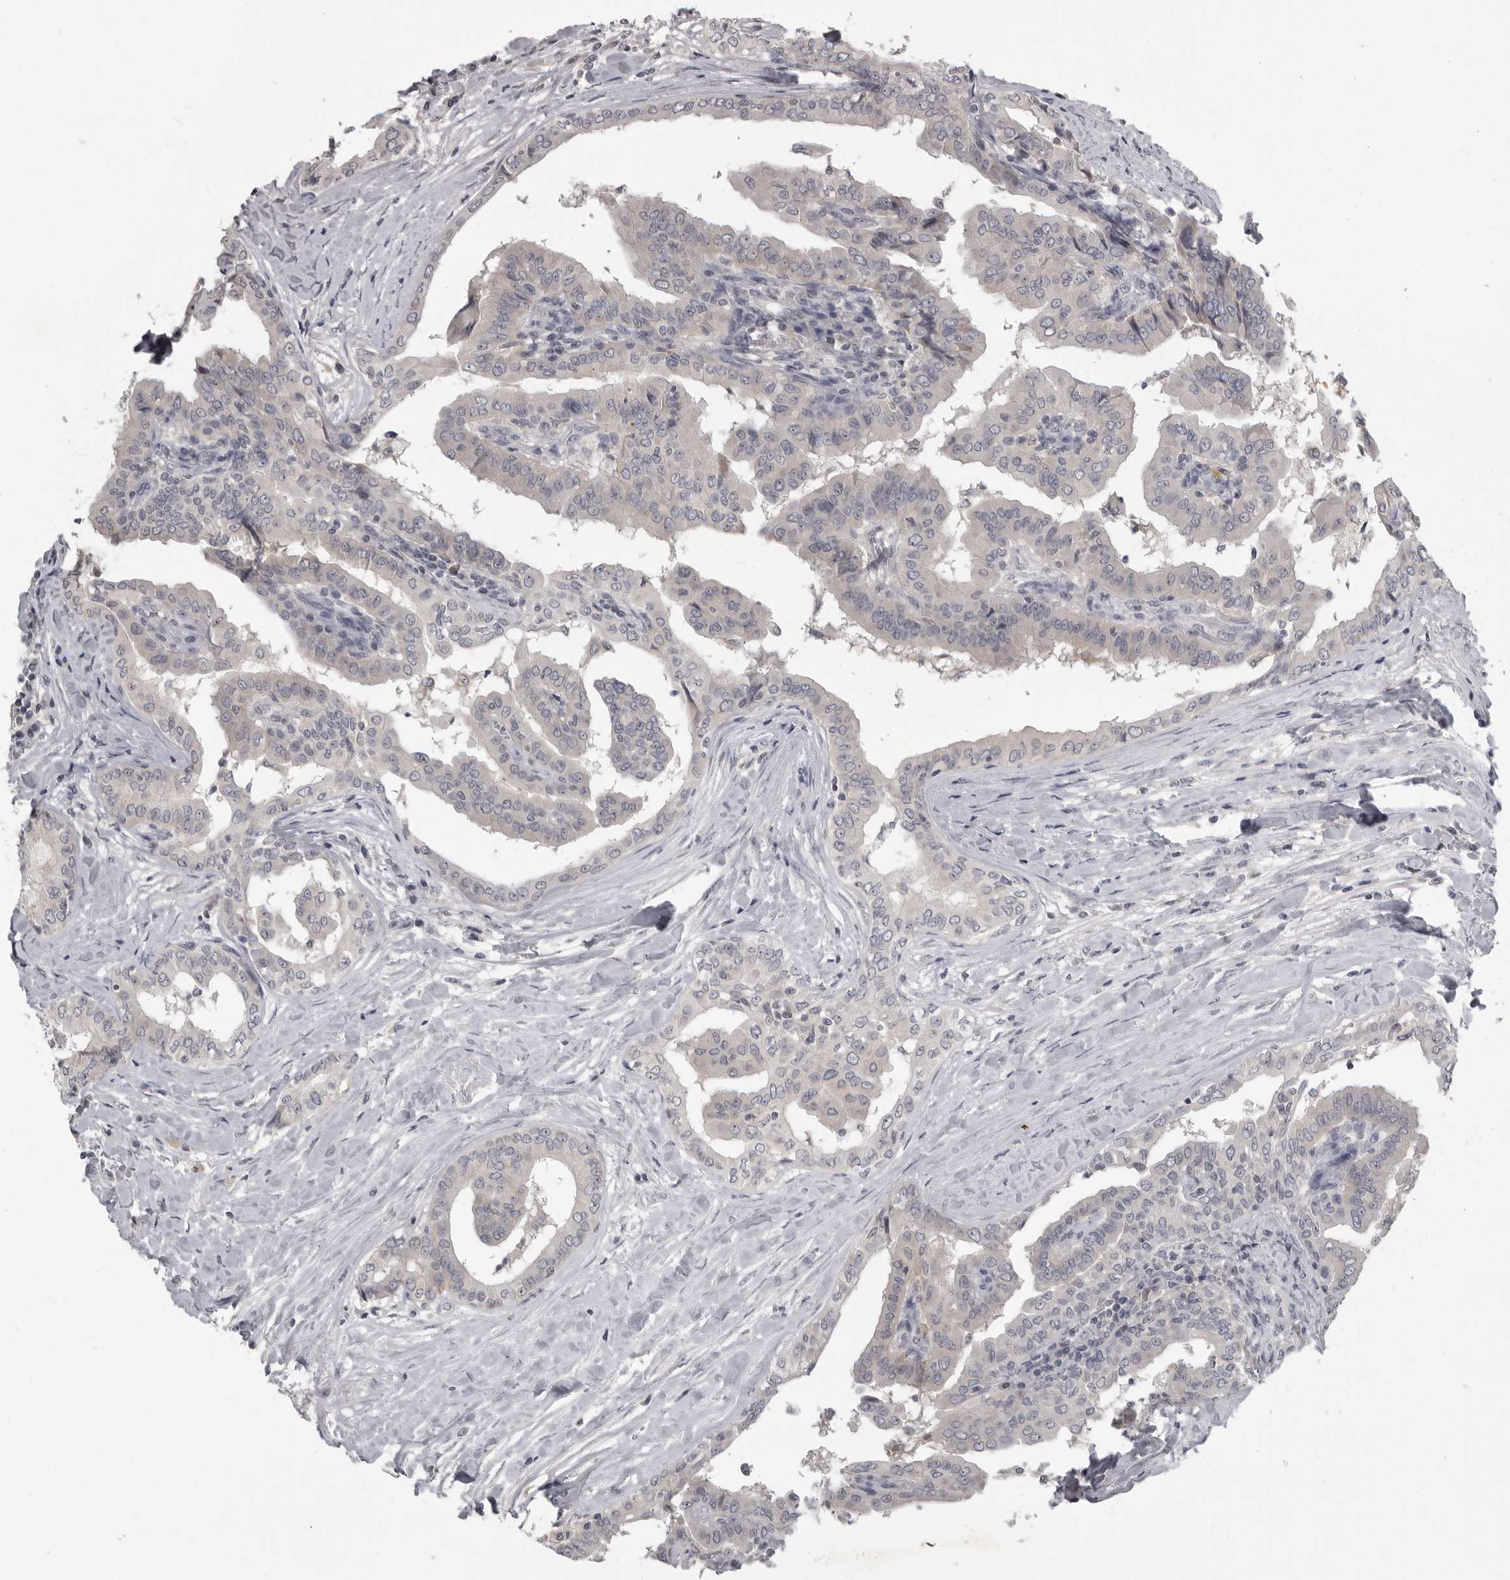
{"staining": {"intensity": "negative", "quantity": "none", "location": "none"}, "tissue": "thyroid cancer", "cell_type": "Tumor cells", "image_type": "cancer", "snomed": [{"axis": "morphology", "description": "Papillary adenocarcinoma, NOS"}, {"axis": "topography", "description": "Thyroid gland"}], "caption": "This is an immunohistochemistry photomicrograph of human thyroid cancer. There is no positivity in tumor cells.", "gene": "MRTO4", "patient": {"sex": "male", "age": 33}}